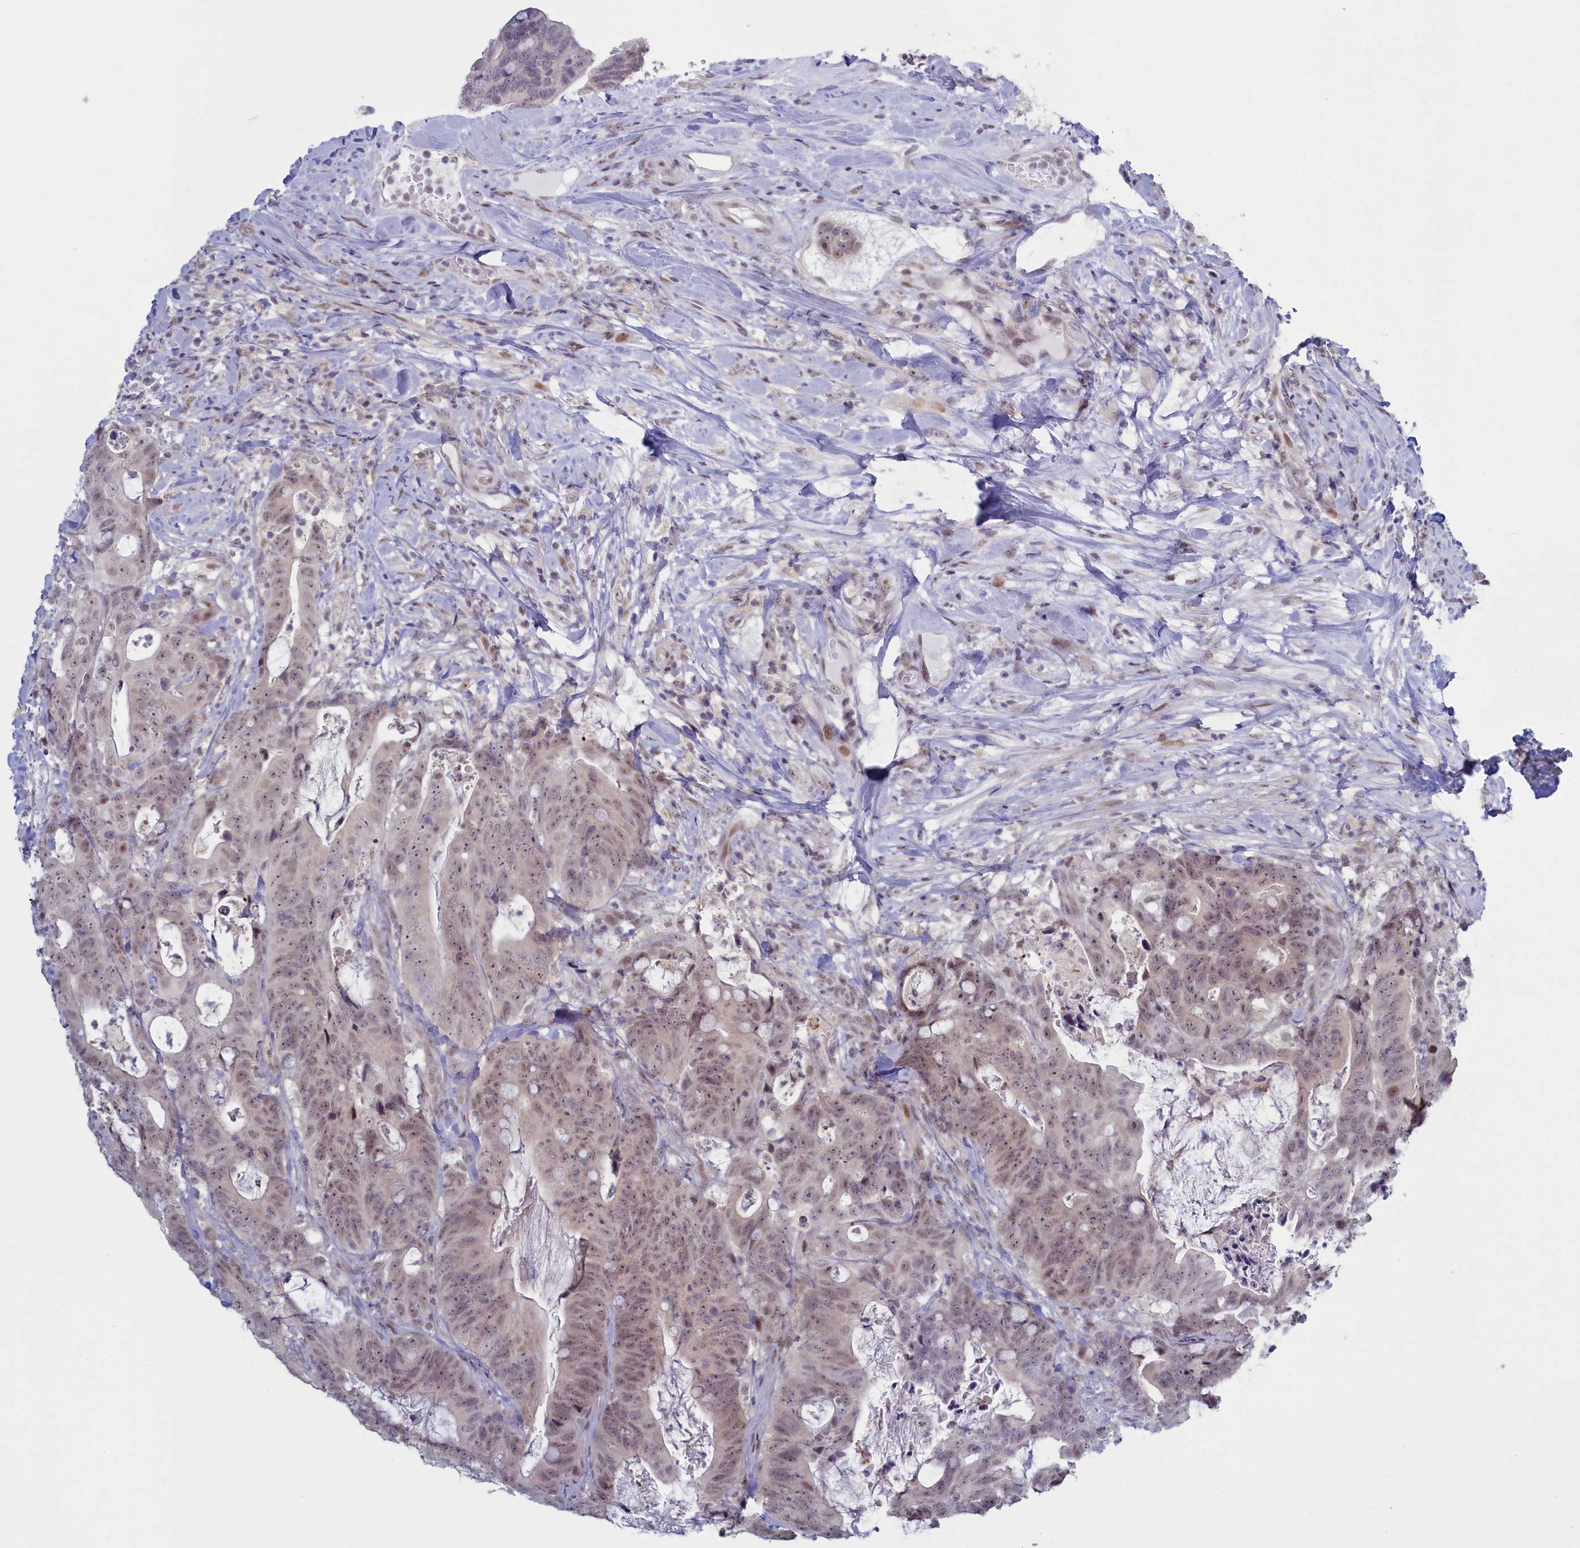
{"staining": {"intensity": "moderate", "quantity": "<25%", "location": "nuclear"}, "tissue": "colorectal cancer", "cell_type": "Tumor cells", "image_type": "cancer", "snomed": [{"axis": "morphology", "description": "Adenocarcinoma, NOS"}, {"axis": "topography", "description": "Colon"}], "caption": "IHC histopathology image of adenocarcinoma (colorectal) stained for a protein (brown), which demonstrates low levels of moderate nuclear staining in about <25% of tumor cells.", "gene": "ATF7IP2", "patient": {"sex": "female", "age": 82}}